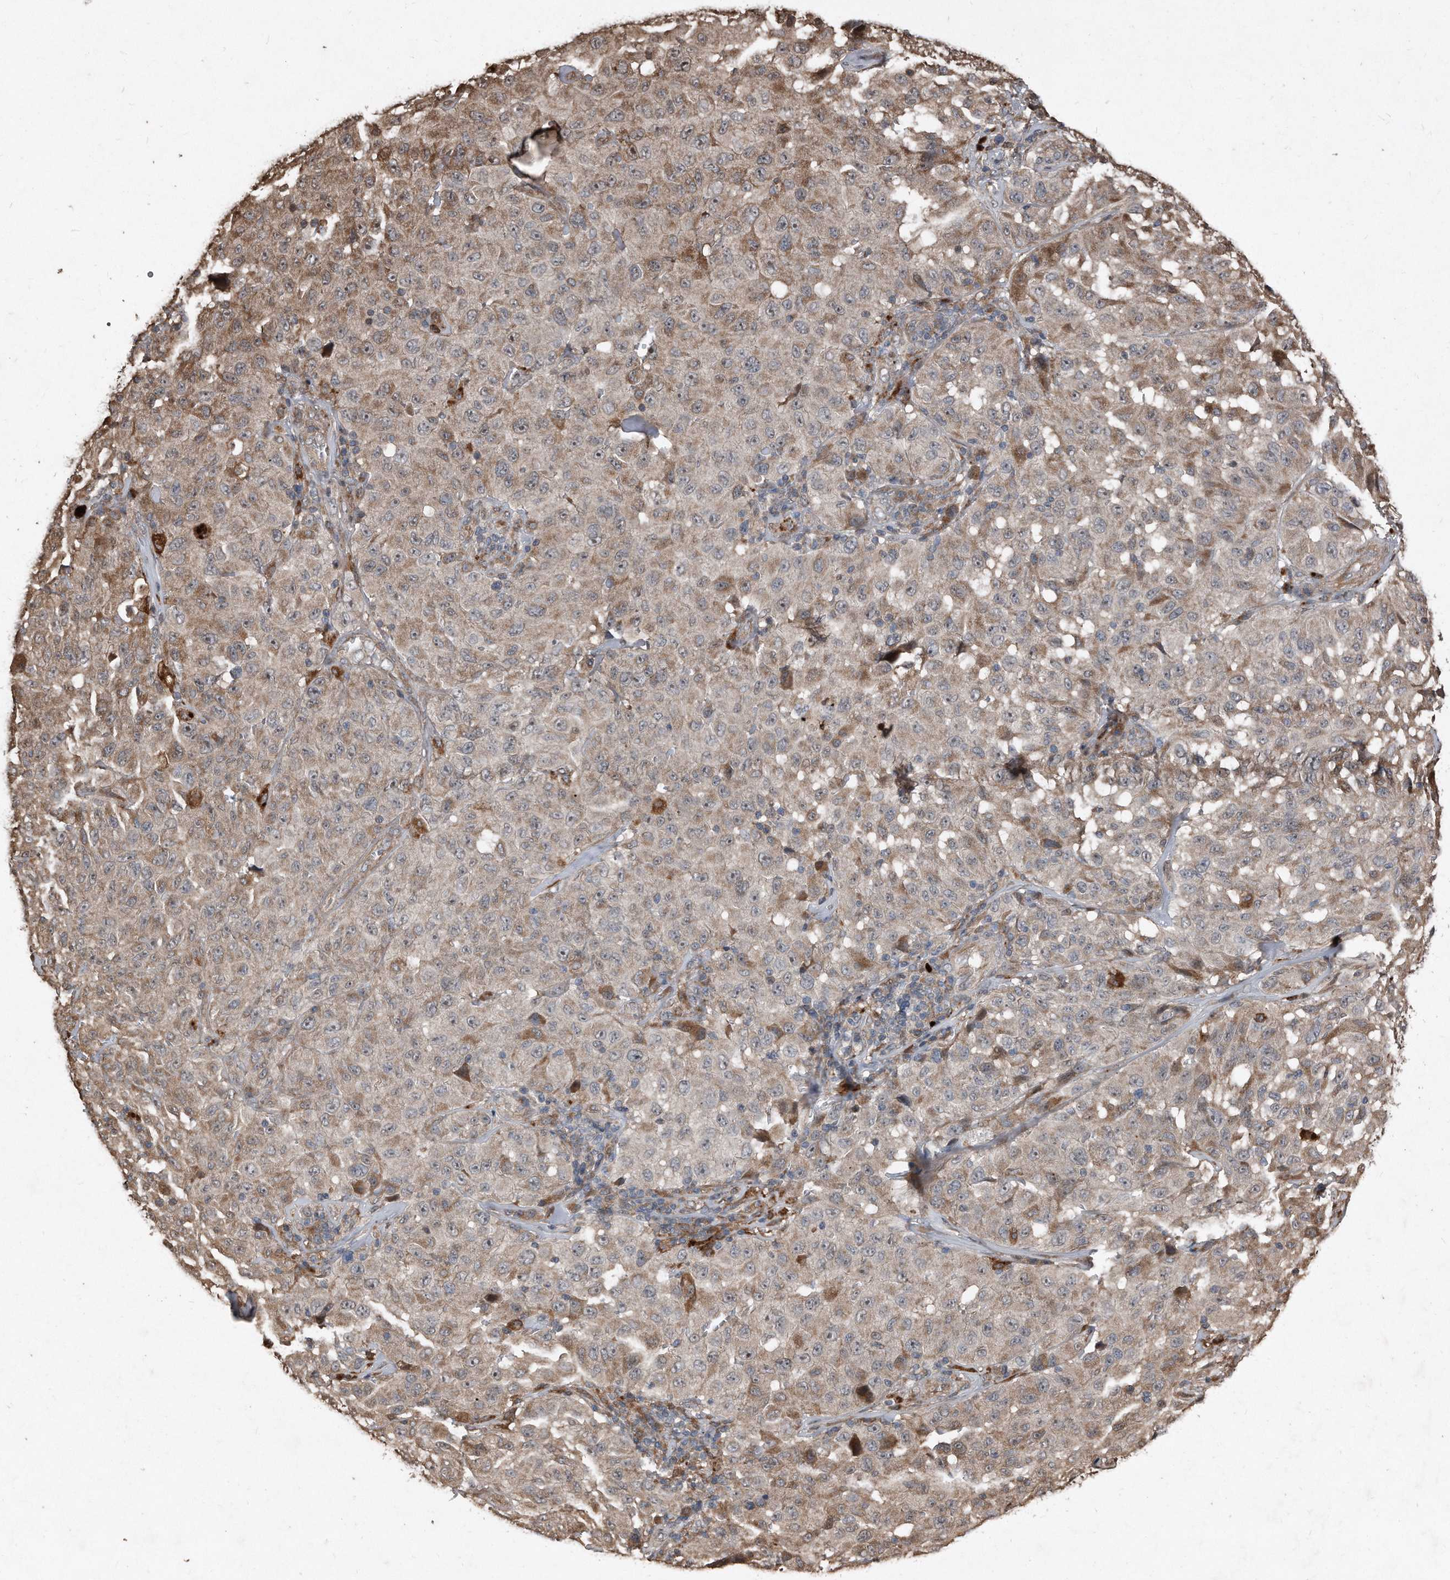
{"staining": {"intensity": "weak", "quantity": "25%-75%", "location": "cytoplasmic/membranous"}, "tissue": "melanoma", "cell_type": "Tumor cells", "image_type": "cancer", "snomed": [{"axis": "morphology", "description": "Malignant melanoma, NOS"}, {"axis": "topography", "description": "Skin"}], "caption": "Approximately 25%-75% of tumor cells in melanoma display weak cytoplasmic/membranous protein expression as visualized by brown immunohistochemical staining.", "gene": "ANKRD10", "patient": {"sex": "male", "age": 66}}